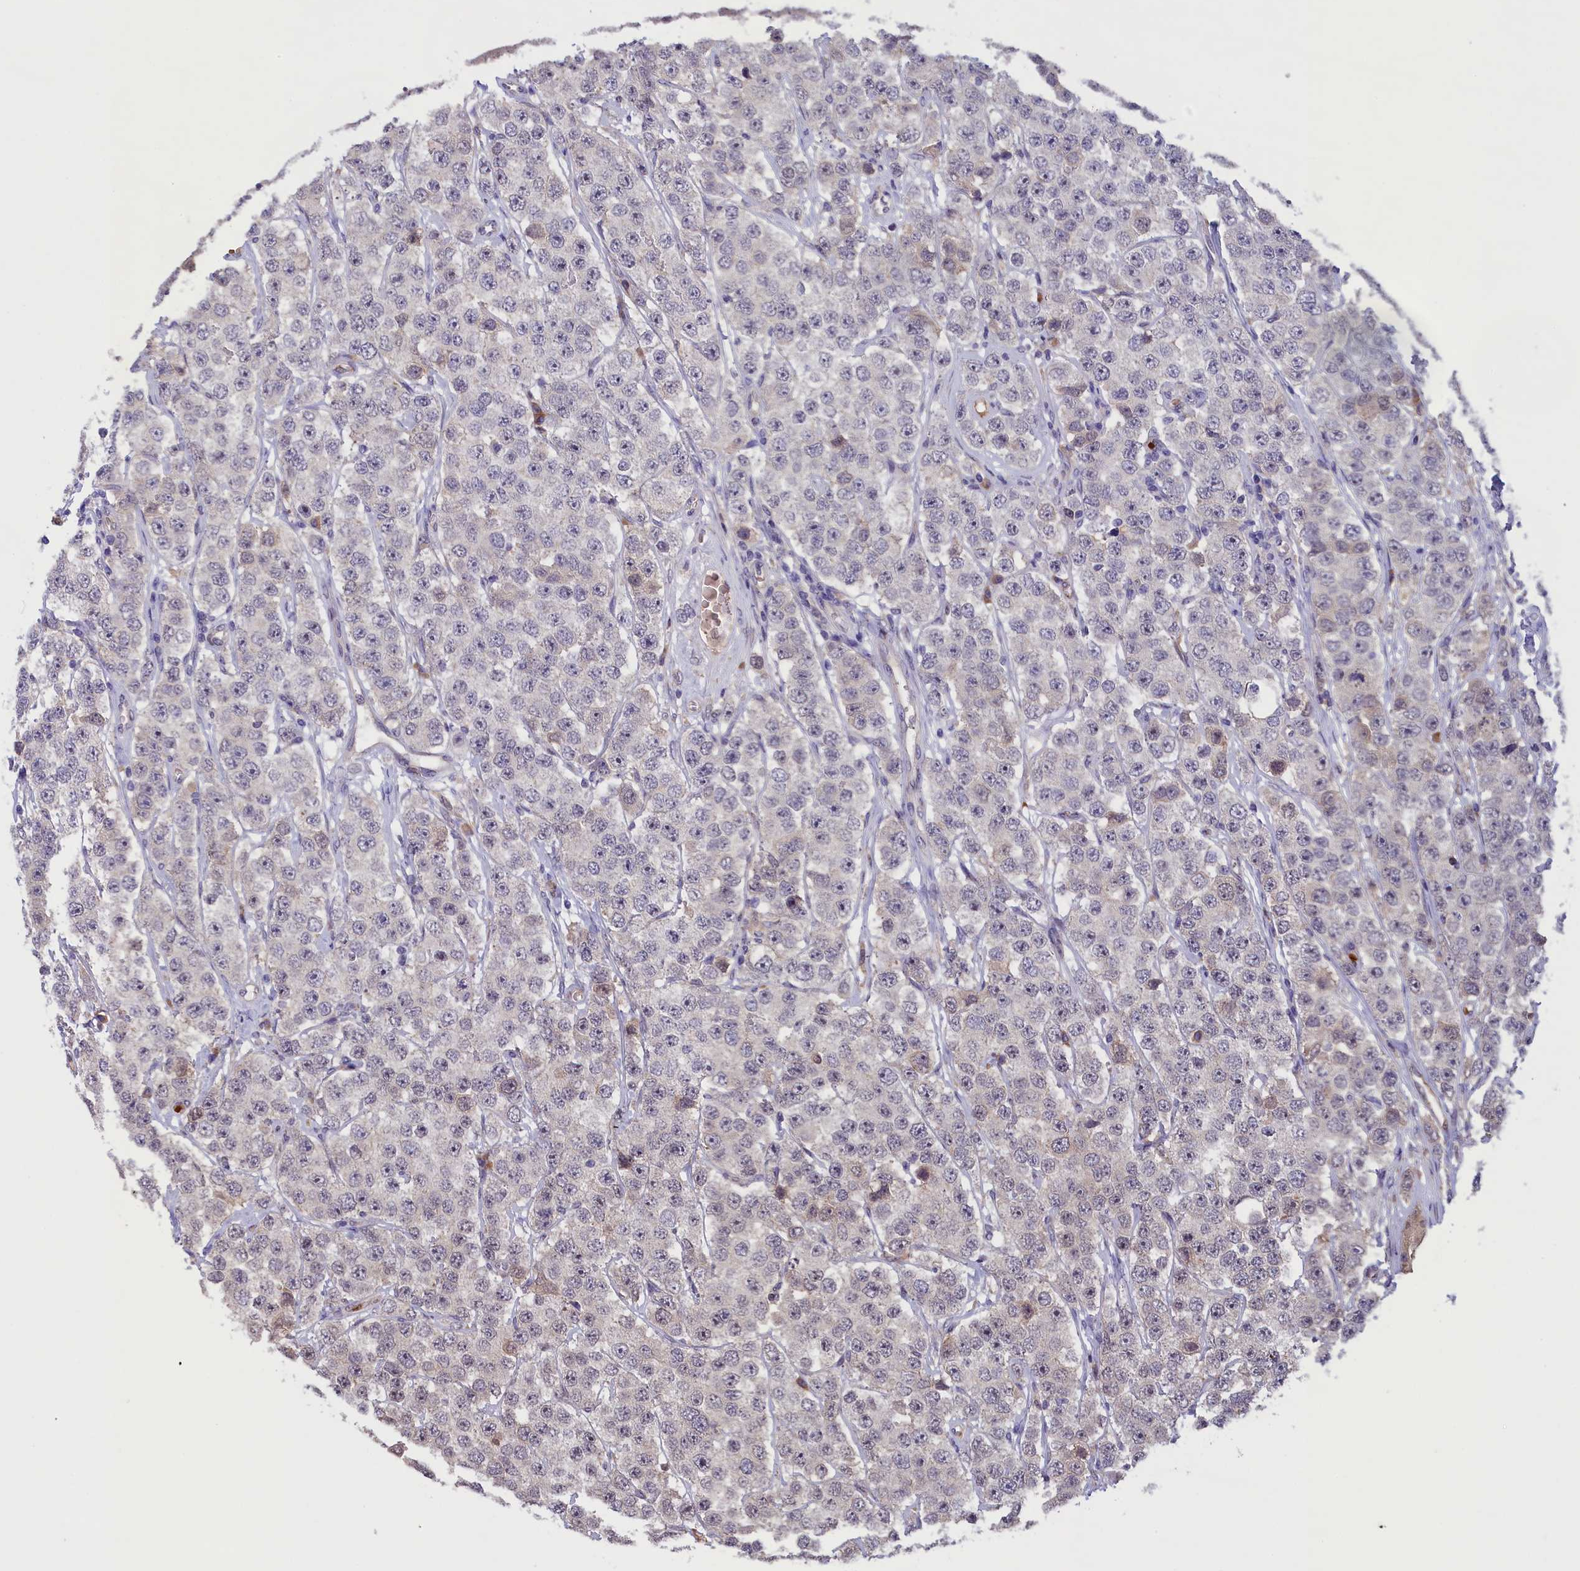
{"staining": {"intensity": "negative", "quantity": "none", "location": "none"}, "tissue": "testis cancer", "cell_type": "Tumor cells", "image_type": "cancer", "snomed": [{"axis": "morphology", "description": "Seminoma, NOS"}, {"axis": "topography", "description": "Testis"}], "caption": "High power microscopy image of an immunohistochemistry photomicrograph of testis seminoma, revealing no significant expression in tumor cells. (IHC, brightfield microscopy, high magnification).", "gene": "CCDC9B", "patient": {"sex": "male", "age": 28}}